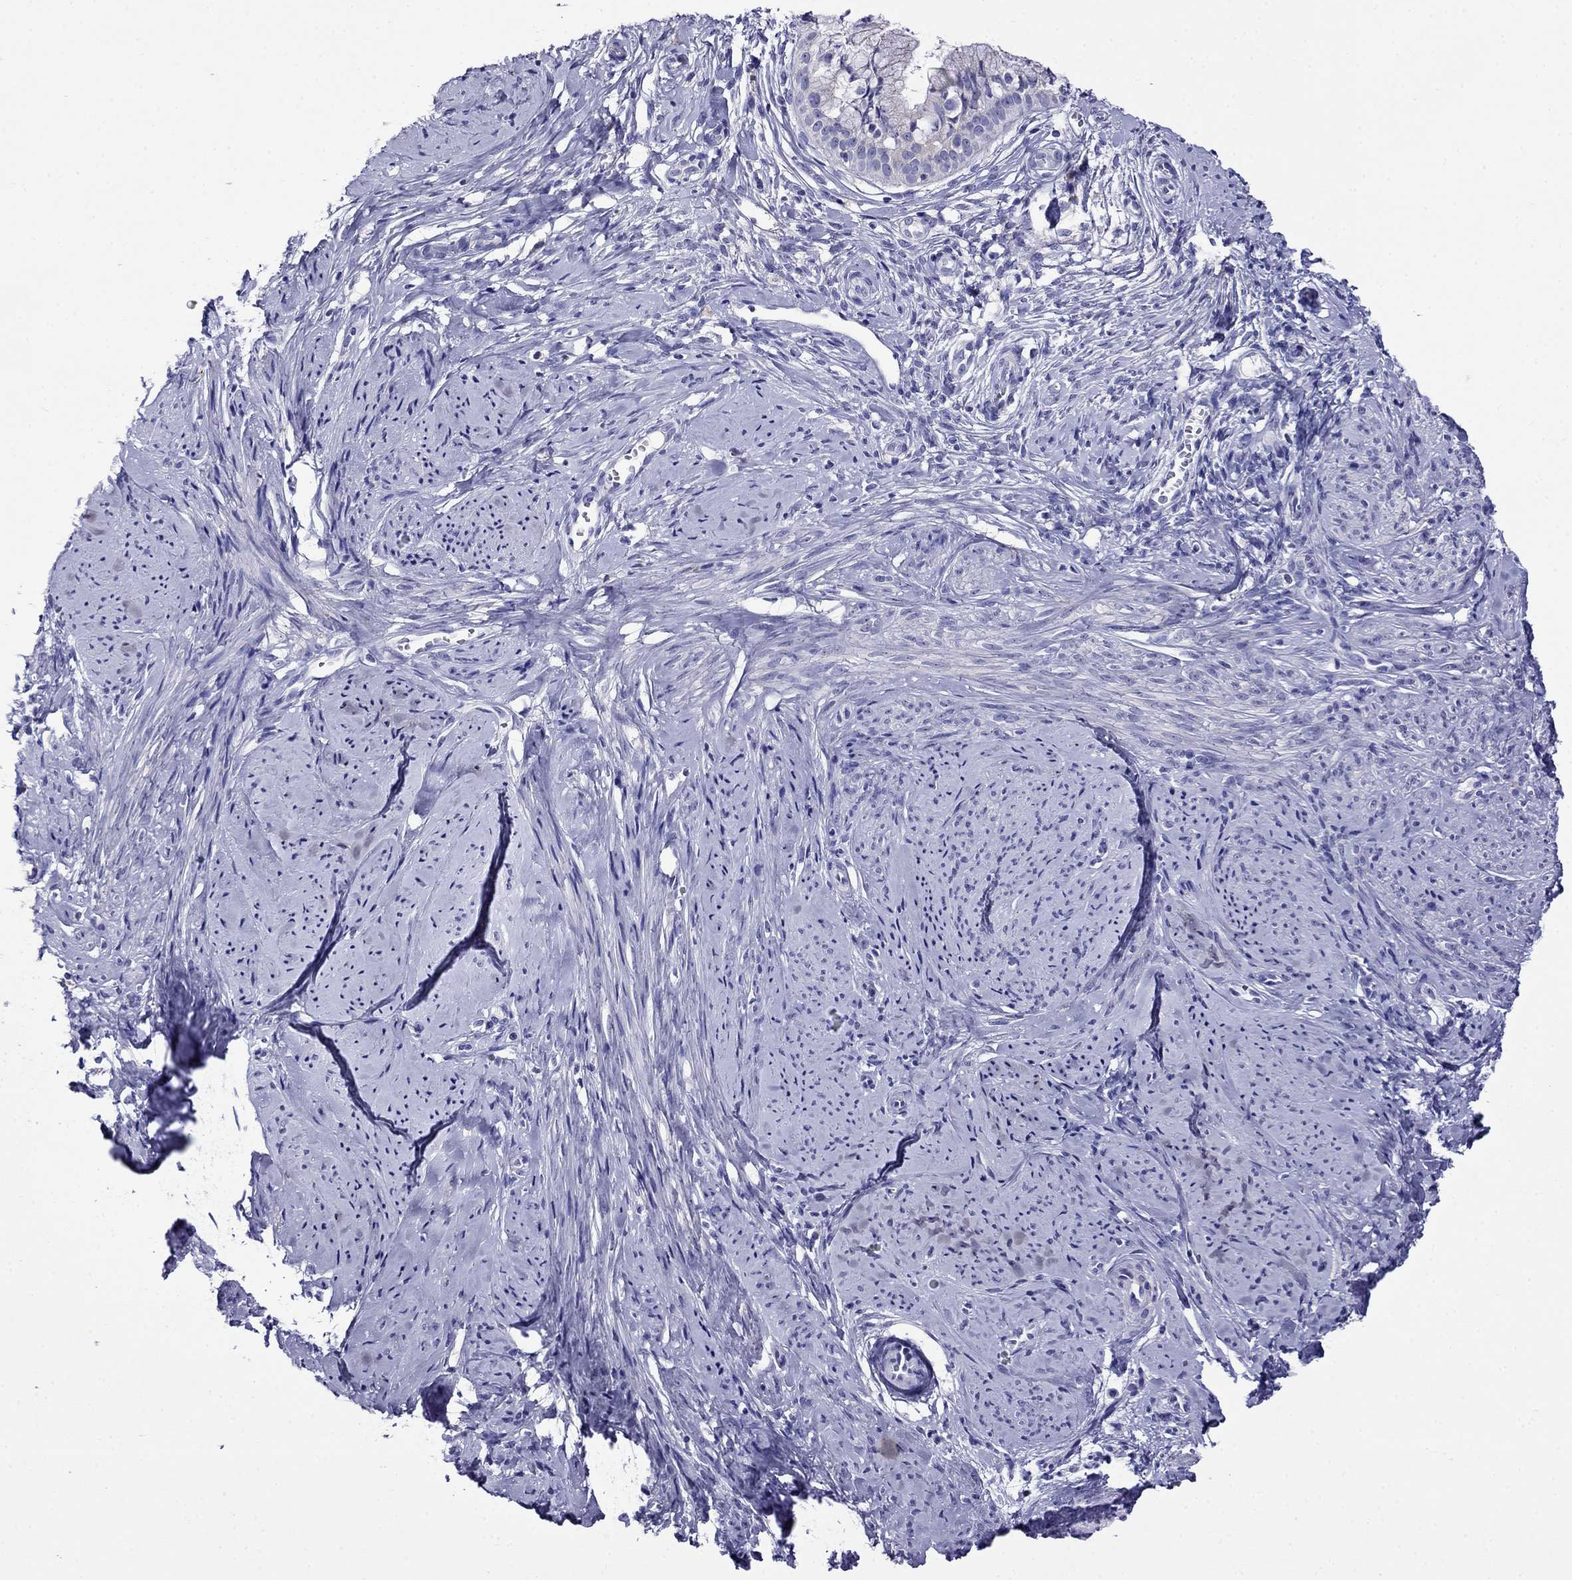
{"staining": {"intensity": "negative", "quantity": "none", "location": "none"}, "tissue": "smooth muscle", "cell_type": "Smooth muscle cells", "image_type": "normal", "snomed": [{"axis": "morphology", "description": "Normal tissue, NOS"}, {"axis": "topography", "description": "Smooth muscle"}], "caption": "IHC photomicrograph of unremarkable smooth muscle stained for a protein (brown), which shows no staining in smooth muscle cells. (Stains: DAB immunohistochemistry (IHC) with hematoxylin counter stain, Microscopy: brightfield microscopy at high magnification).", "gene": "SCG2", "patient": {"sex": "female", "age": 48}}